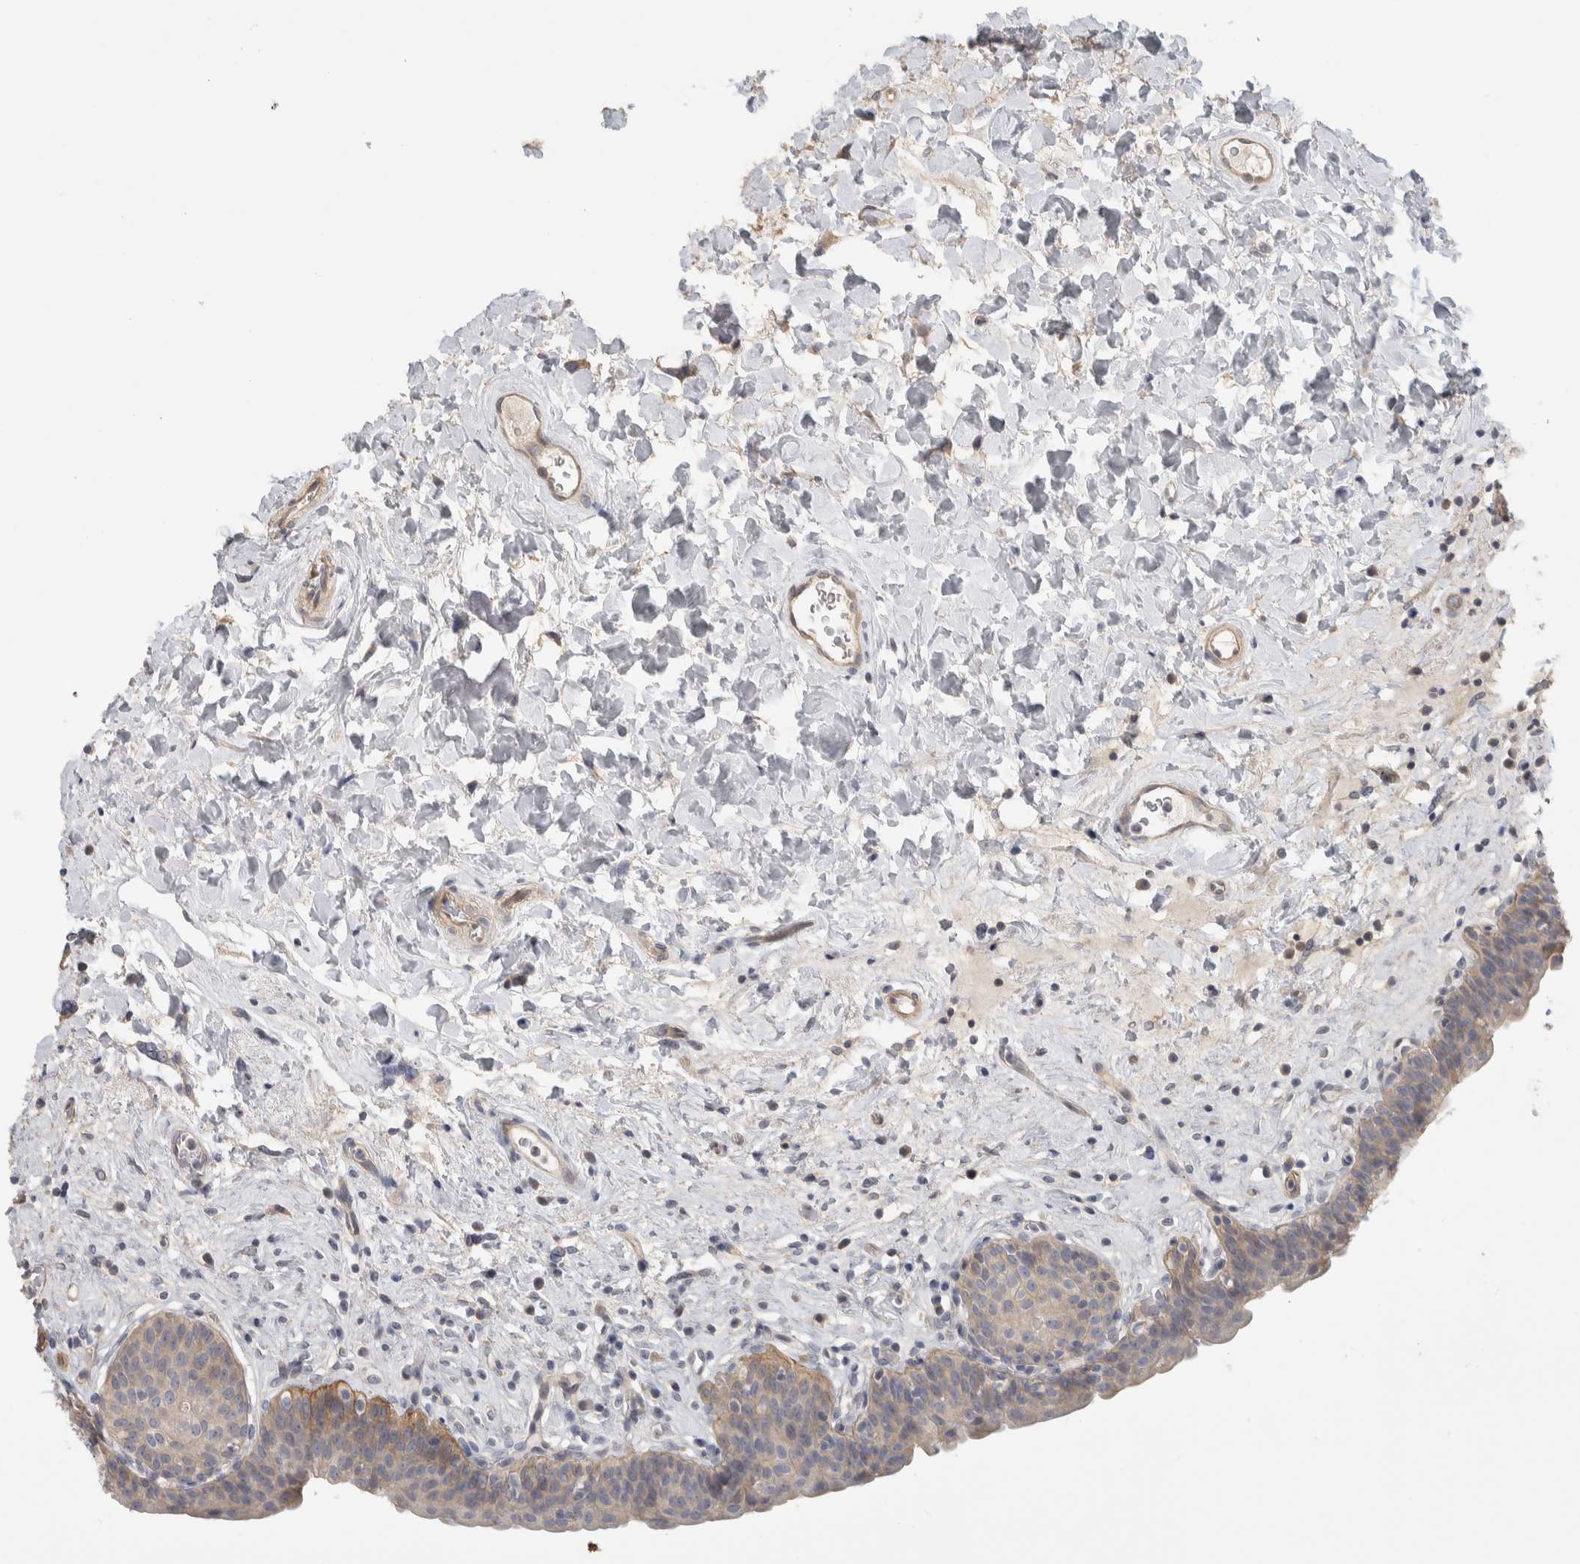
{"staining": {"intensity": "moderate", "quantity": "25%-75%", "location": "cytoplasmic/membranous"}, "tissue": "urinary bladder", "cell_type": "Urothelial cells", "image_type": "normal", "snomed": [{"axis": "morphology", "description": "Normal tissue, NOS"}, {"axis": "topography", "description": "Urinary bladder"}], "caption": "Moderate cytoplasmic/membranous positivity for a protein is present in about 25%-75% of urothelial cells of benign urinary bladder using IHC.", "gene": "DCXR", "patient": {"sex": "male", "age": 83}}